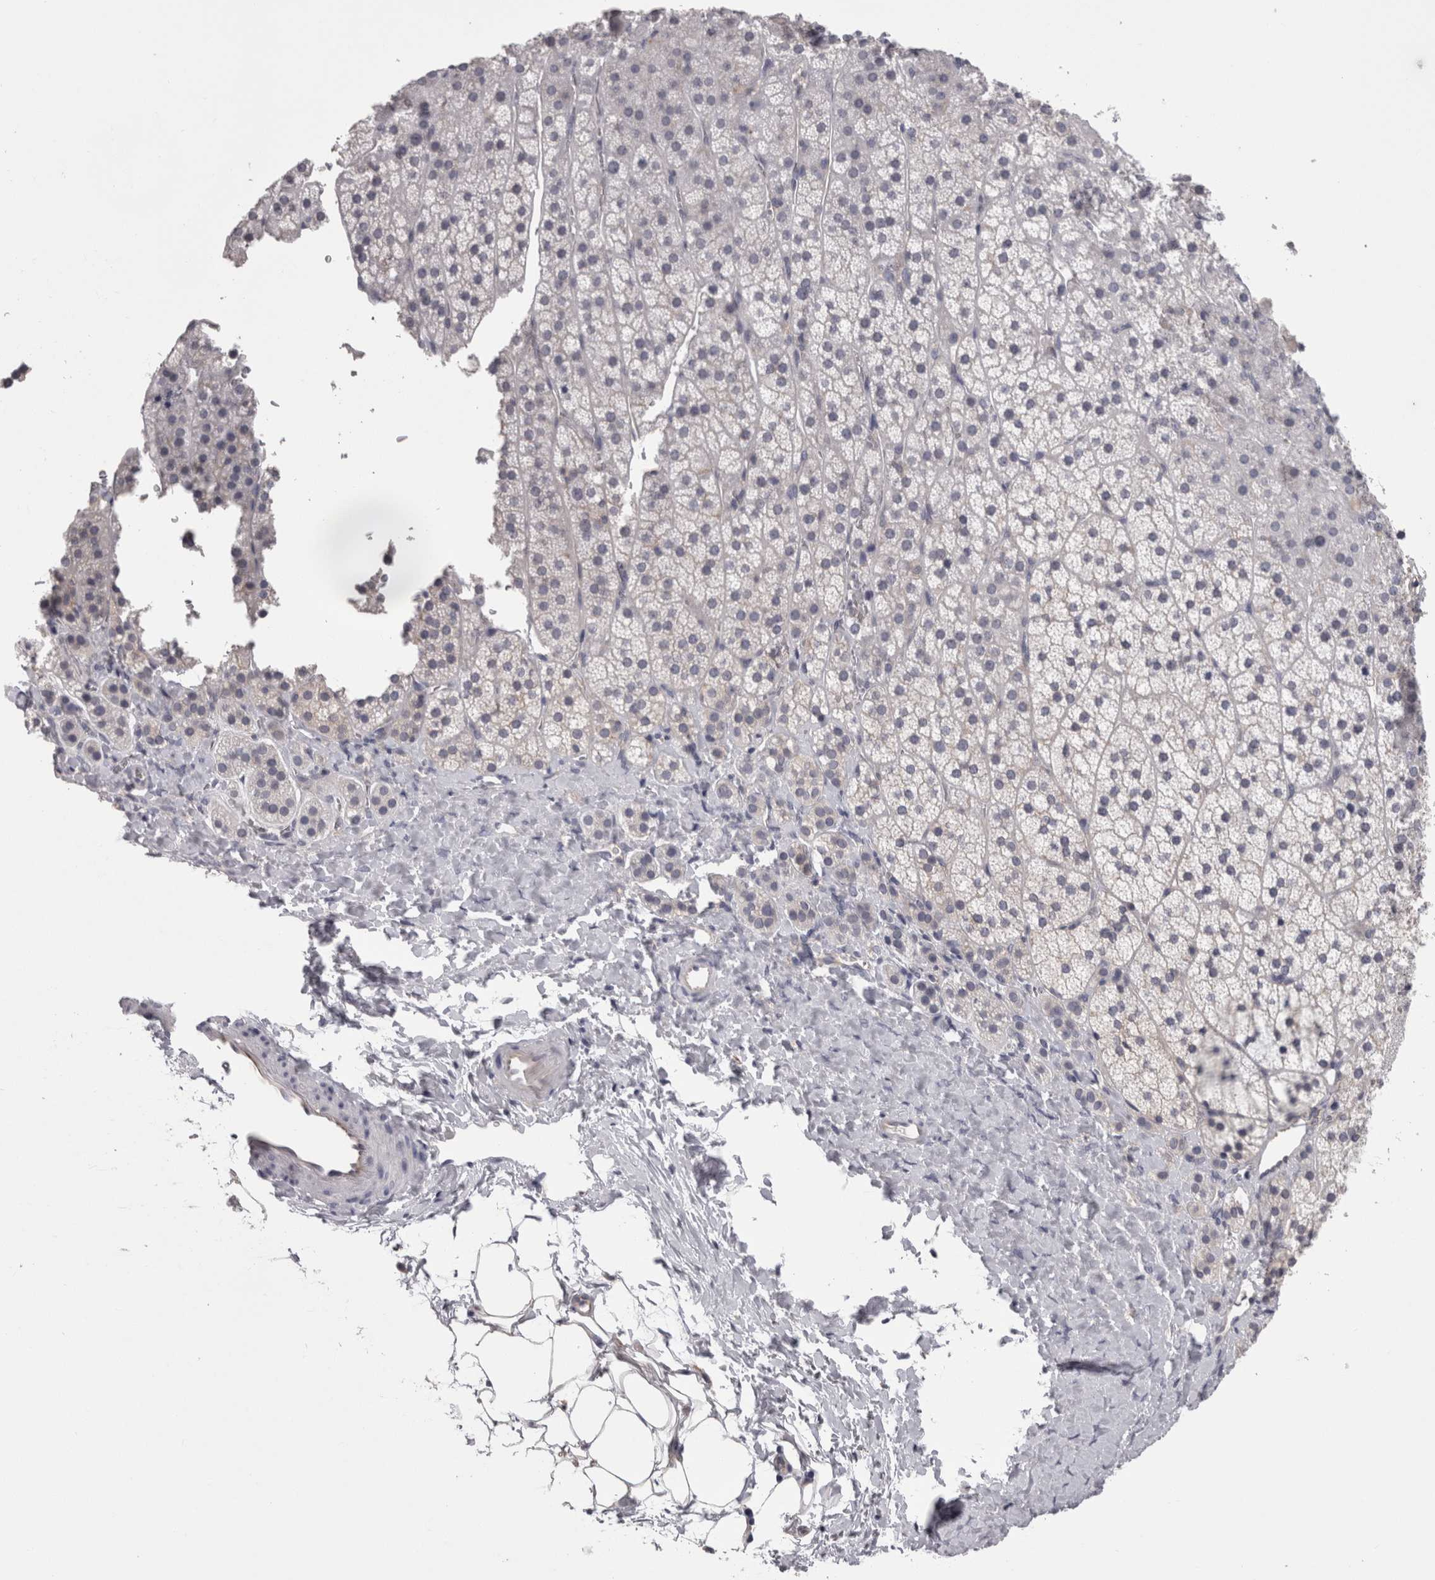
{"staining": {"intensity": "negative", "quantity": "none", "location": "none"}, "tissue": "adrenal gland", "cell_type": "Glandular cells", "image_type": "normal", "snomed": [{"axis": "morphology", "description": "Normal tissue, NOS"}, {"axis": "topography", "description": "Adrenal gland"}], "caption": "Image shows no significant protein staining in glandular cells of normal adrenal gland.", "gene": "LYZL6", "patient": {"sex": "female", "age": 44}}